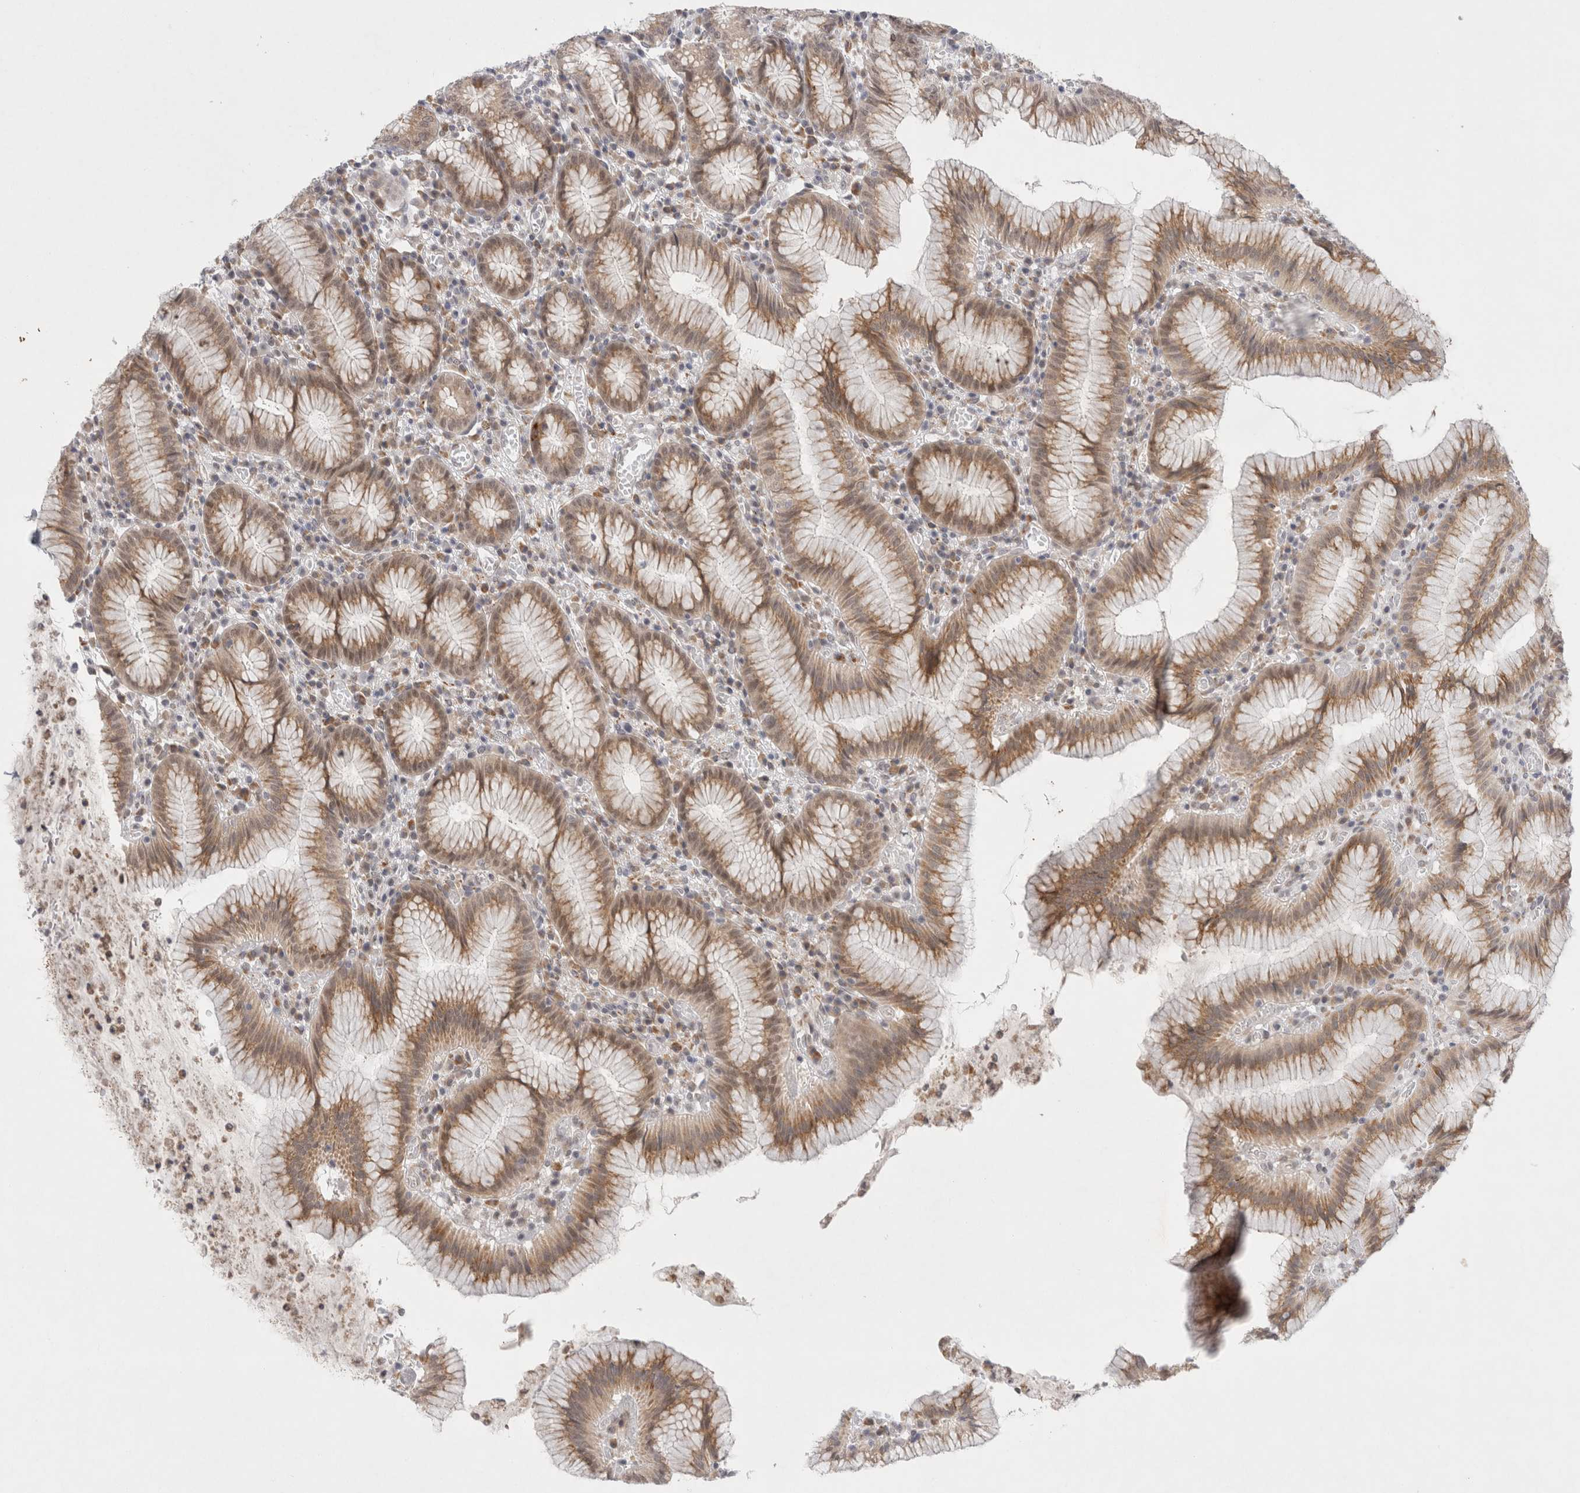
{"staining": {"intensity": "moderate", "quantity": ">75%", "location": "cytoplasmic/membranous"}, "tissue": "stomach", "cell_type": "Glandular cells", "image_type": "normal", "snomed": [{"axis": "morphology", "description": "Normal tissue, NOS"}, {"axis": "topography", "description": "Stomach"}], "caption": "An immunohistochemistry histopathology image of unremarkable tissue is shown. Protein staining in brown highlights moderate cytoplasmic/membranous positivity in stomach within glandular cells.", "gene": "TRMT1L", "patient": {"sex": "male", "age": 55}}